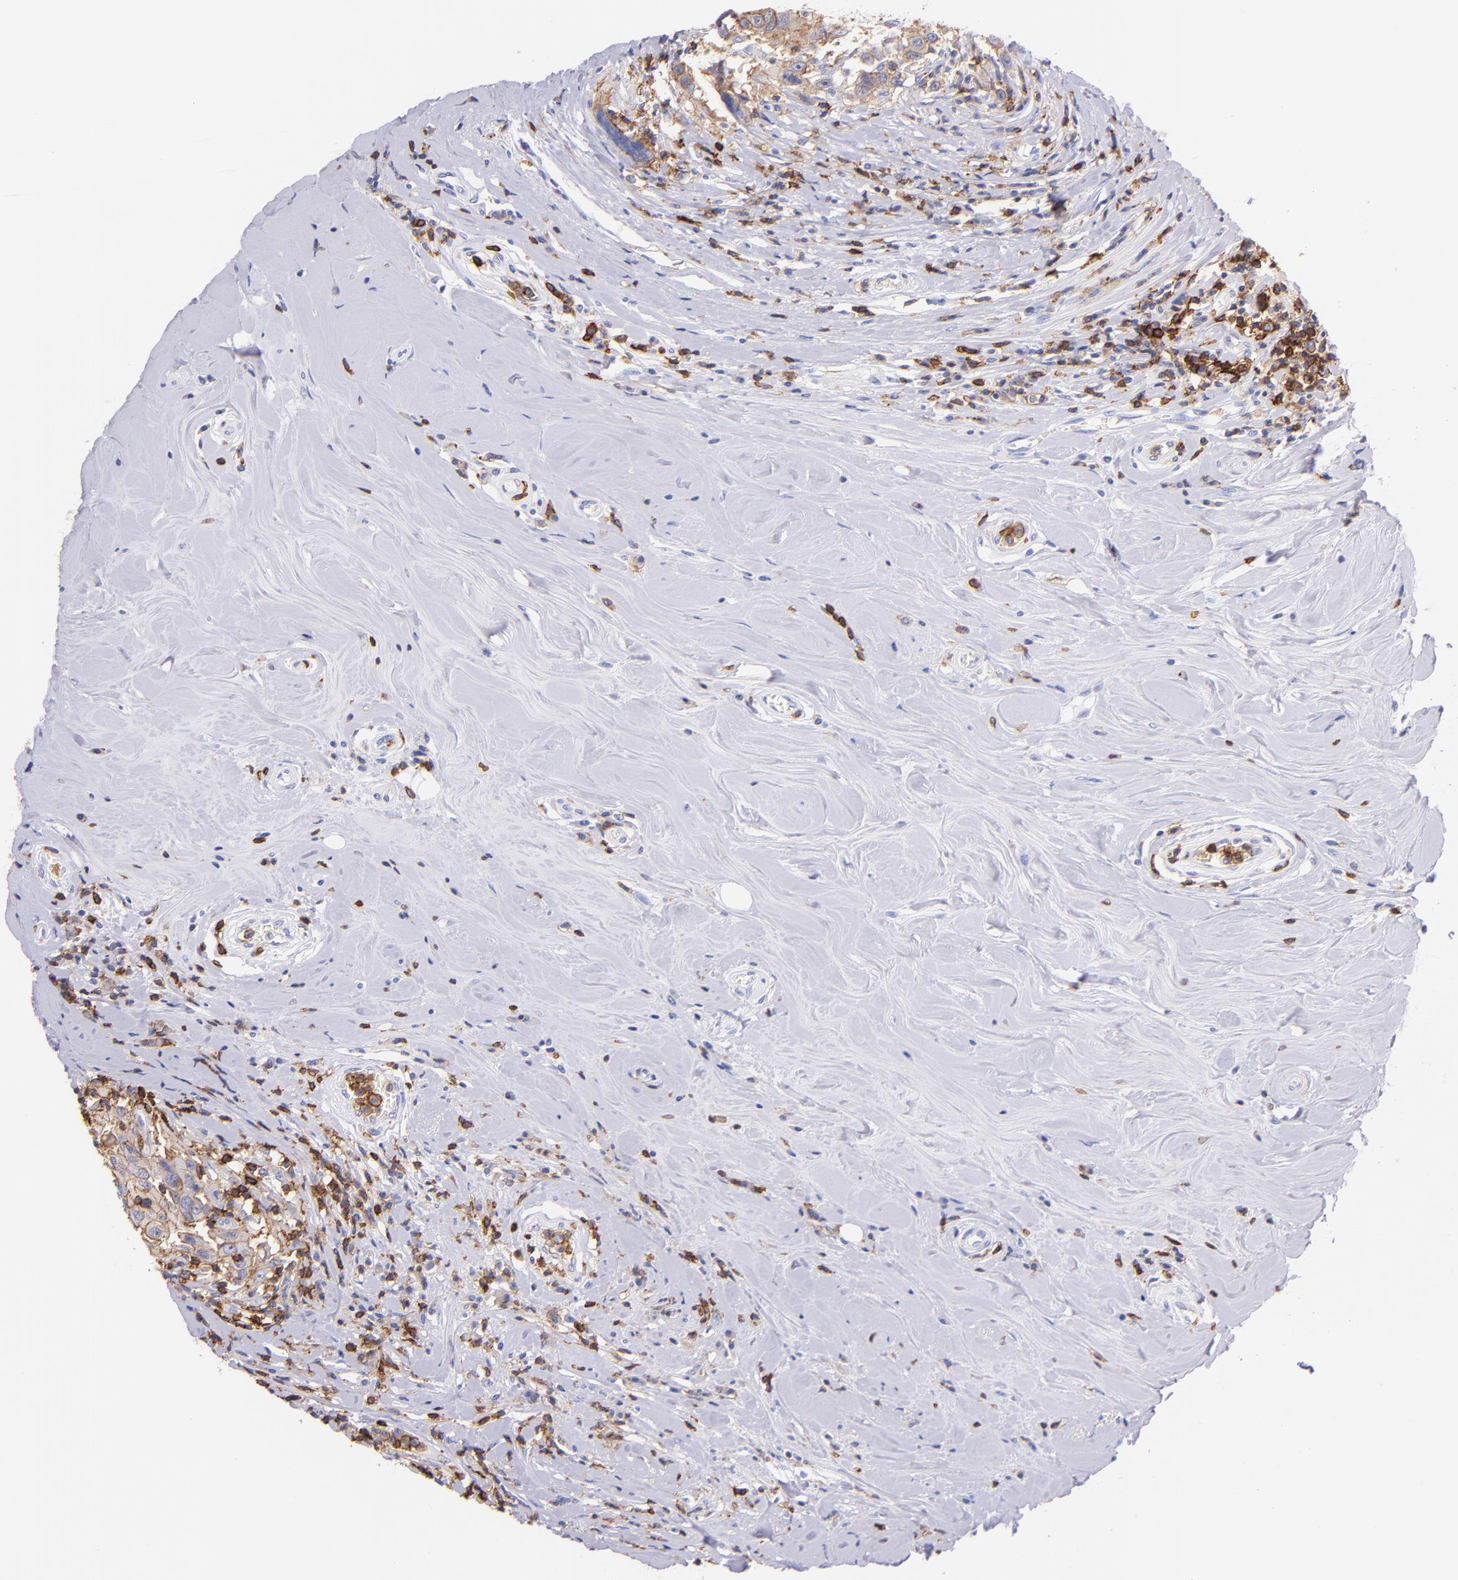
{"staining": {"intensity": "weak", "quantity": "25%-75%", "location": "cytoplasmic/membranous"}, "tissue": "breast cancer", "cell_type": "Tumor cells", "image_type": "cancer", "snomed": [{"axis": "morphology", "description": "Duct carcinoma"}, {"axis": "topography", "description": "Breast"}], "caption": "Immunohistochemical staining of breast intraductal carcinoma exhibits weak cytoplasmic/membranous protein expression in about 25%-75% of tumor cells. (DAB (3,3'-diaminobenzidine) IHC with brightfield microscopy, high magnification).", "gene": "SPN", "patient": {"sex": "female", "age": 27}}